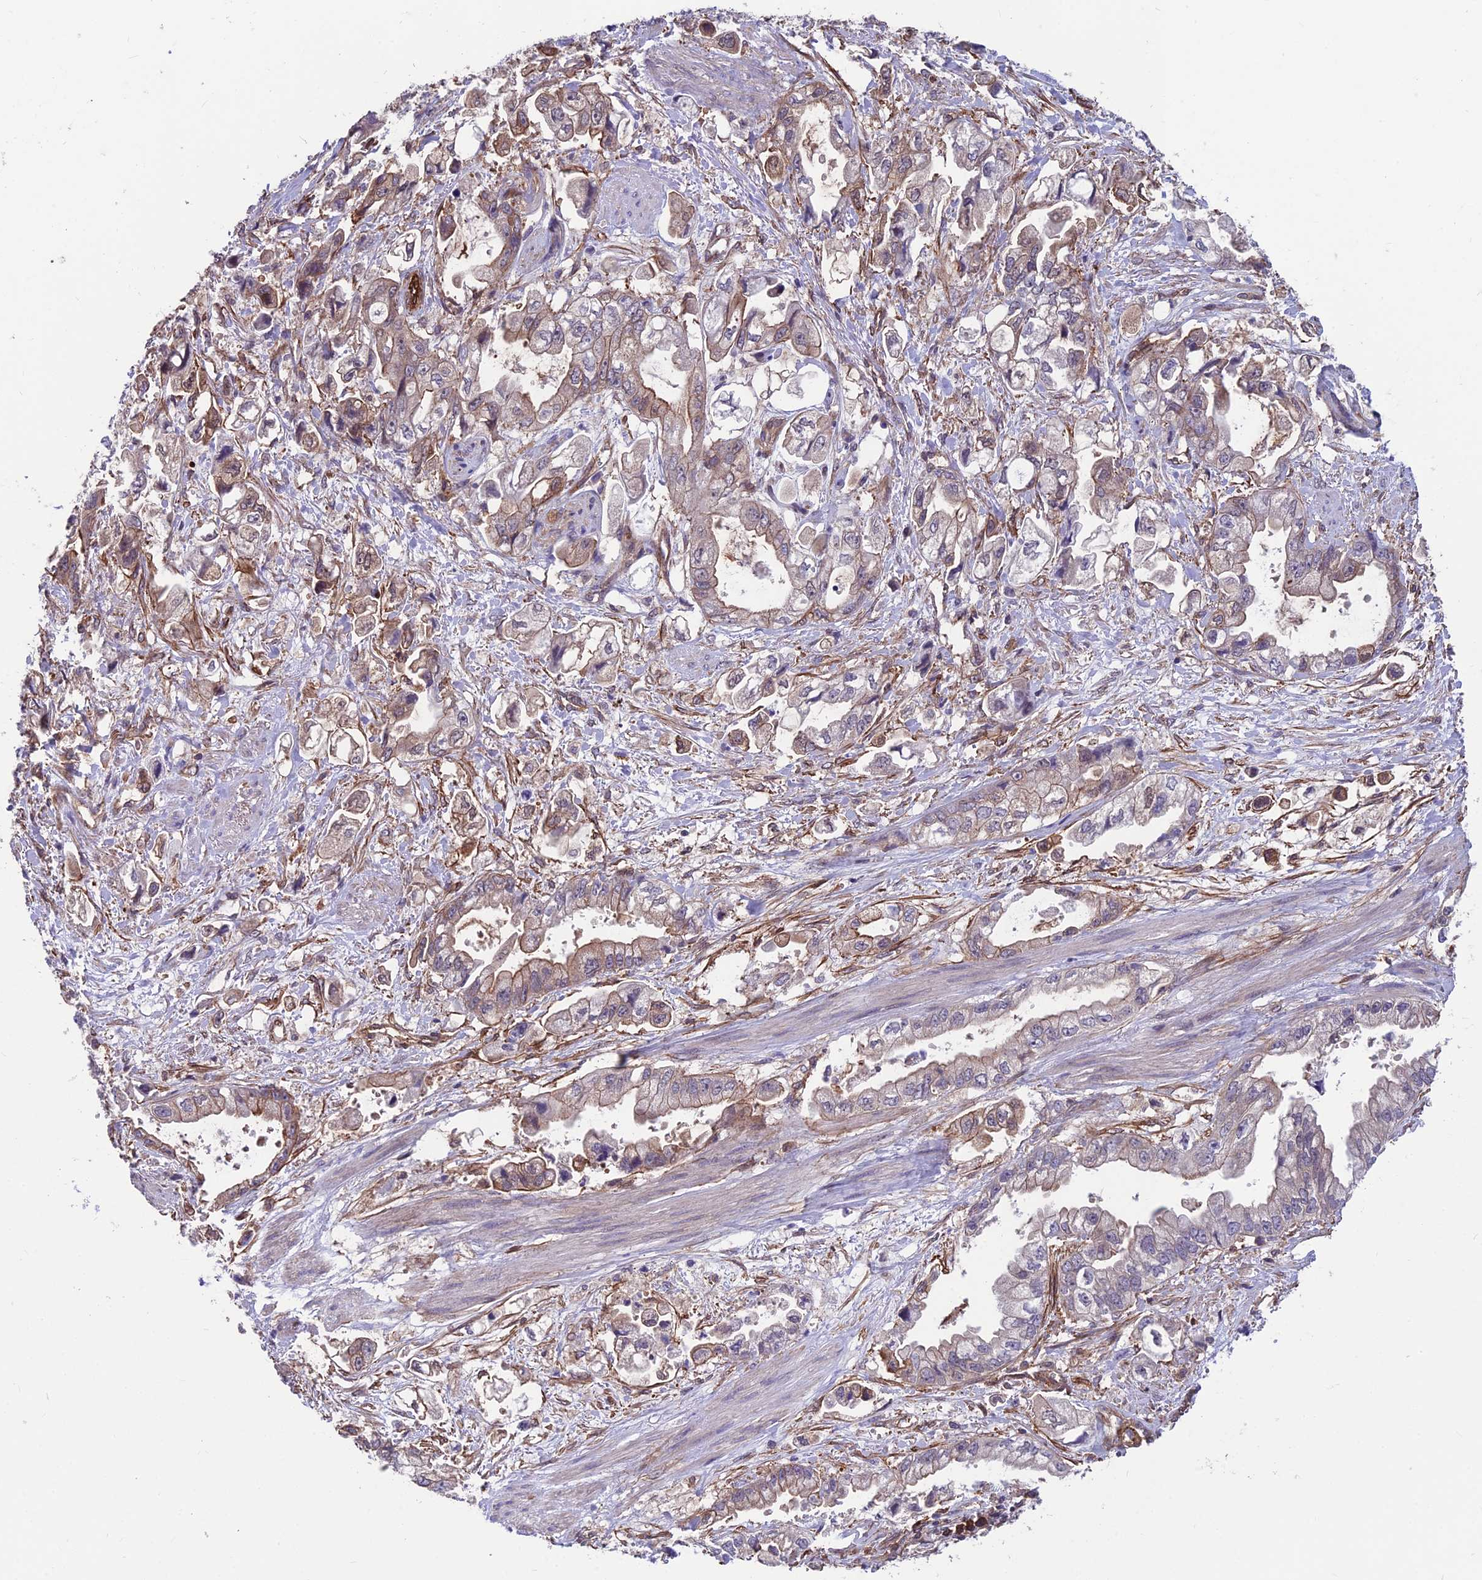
{"staining": {"intensity": "weak", "quantity": "25%-75%", "location": "cytoplasmic/membranous"}, "tissue": "stomach cancer", "cell_type": "Tumor cells", "image_type": "cancer", "snomed": [{"axis": "morphology", "description": "Adenocarcinoma, NOS"}, {"axis": "topography", "description": "Stomach"}], "caption": "Human stomach cancer stained with a protein marker shows weak staining in tumor cells.", "gene": "RTN4RL1", "patient": {"sex": "male", "age": 62}}